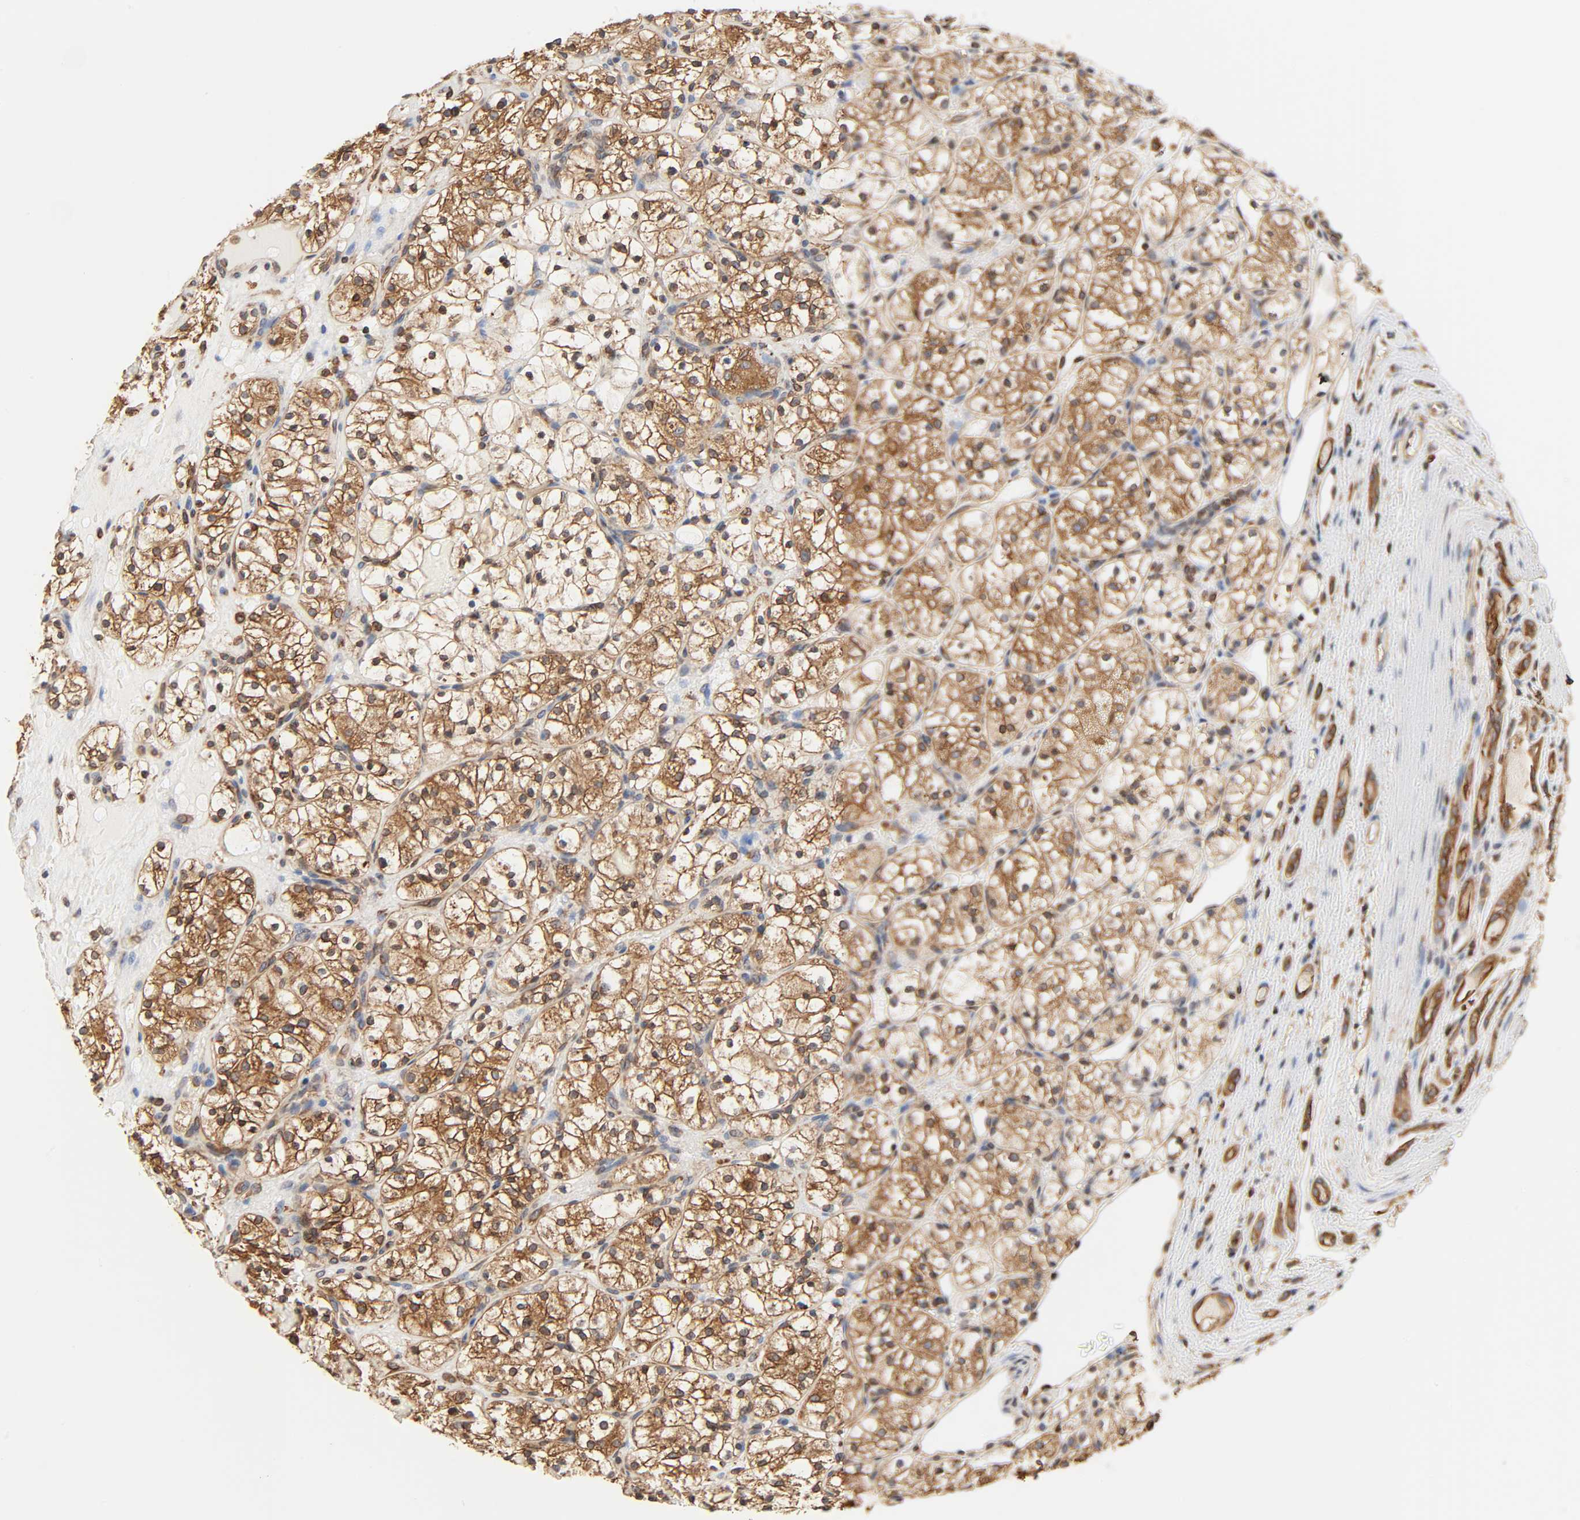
{"staining": {"intensity": "moderate", "quantity": ">75%", "location": "cytoplasmic/membranous"}, "tissue": "renal cancer", "cell_type": "Tumor cells", "image_type": "cancer", "snomed": [{"axis": "morphology", "description": "Adenocarcinoma, NOS"}, {"axis": "topography", "description": "Kidney"}], "caption": "Approximately >75% of tumor cells in human renal cancer (adenocarcinoma) demonstrate moderate cytoplasmic/membranous protein staining as visualized by brown immunohistochemical staining.", "gene": "BCAP31", "patient": {"sex": "female", "age": 60}}